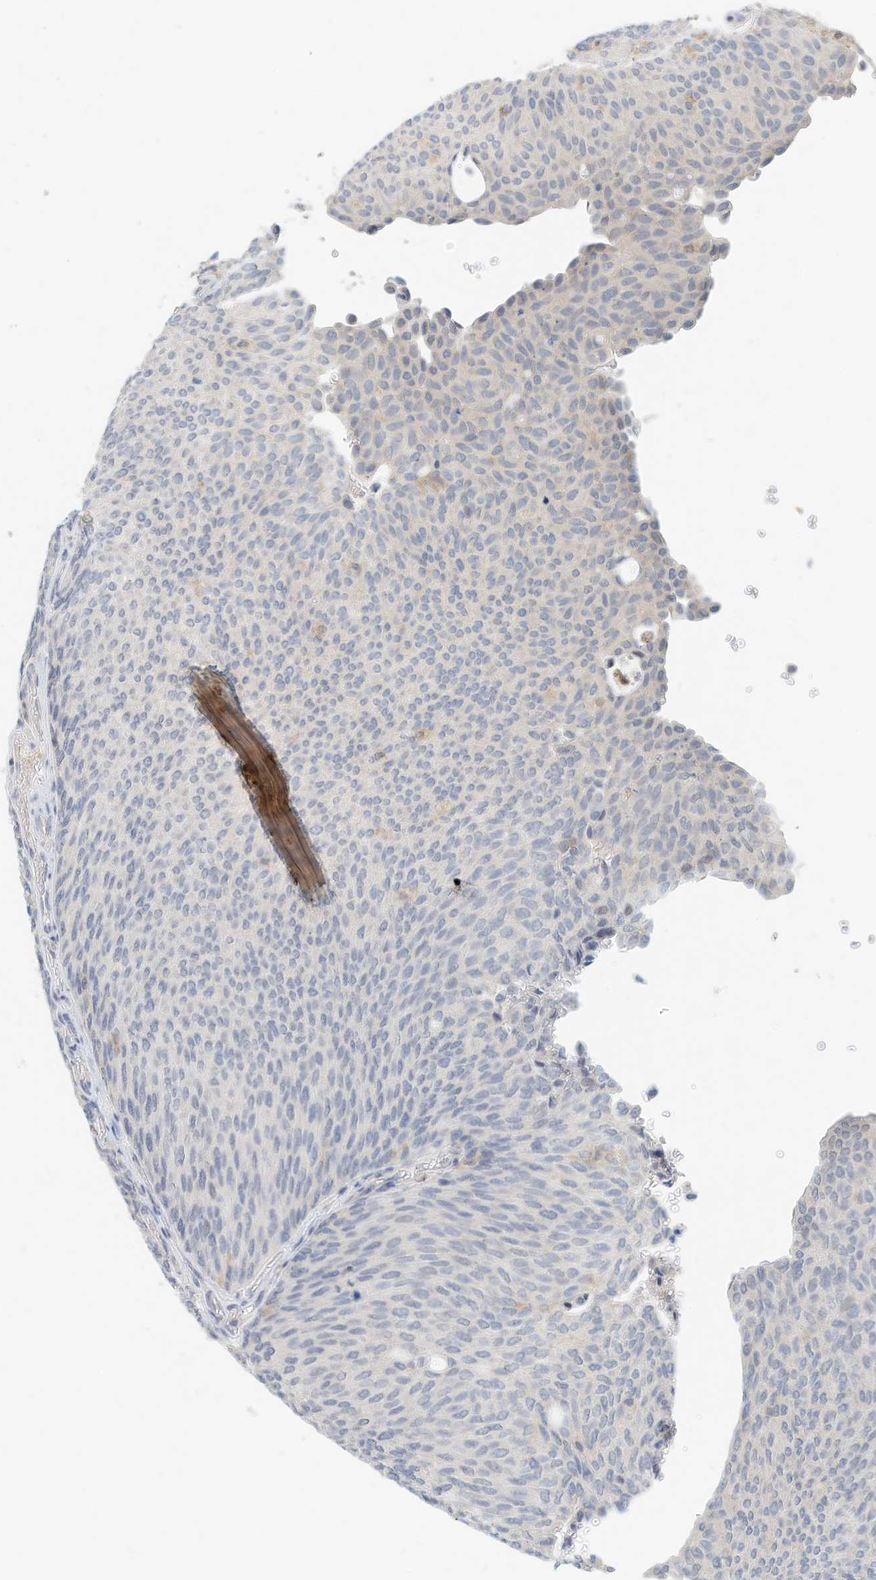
{"staining": {"intensity": "negative", "quantity": "none", "location": "none"}, "tissue": "urothelial cancer", "cell_type": "Tumor cells", "image_type": "cancer", "snomed": [{"axis": "morphology", "description": "Urothelial carcinoma, Low grade"}, {"axis": "topography", "description": "Urinary bladder"}], "caption": "The photomicrograph displays no staining of tumor cells in urothelial cancer.", "gene": "MICAL1", "patient": {"sex": "female", "age": 79}}